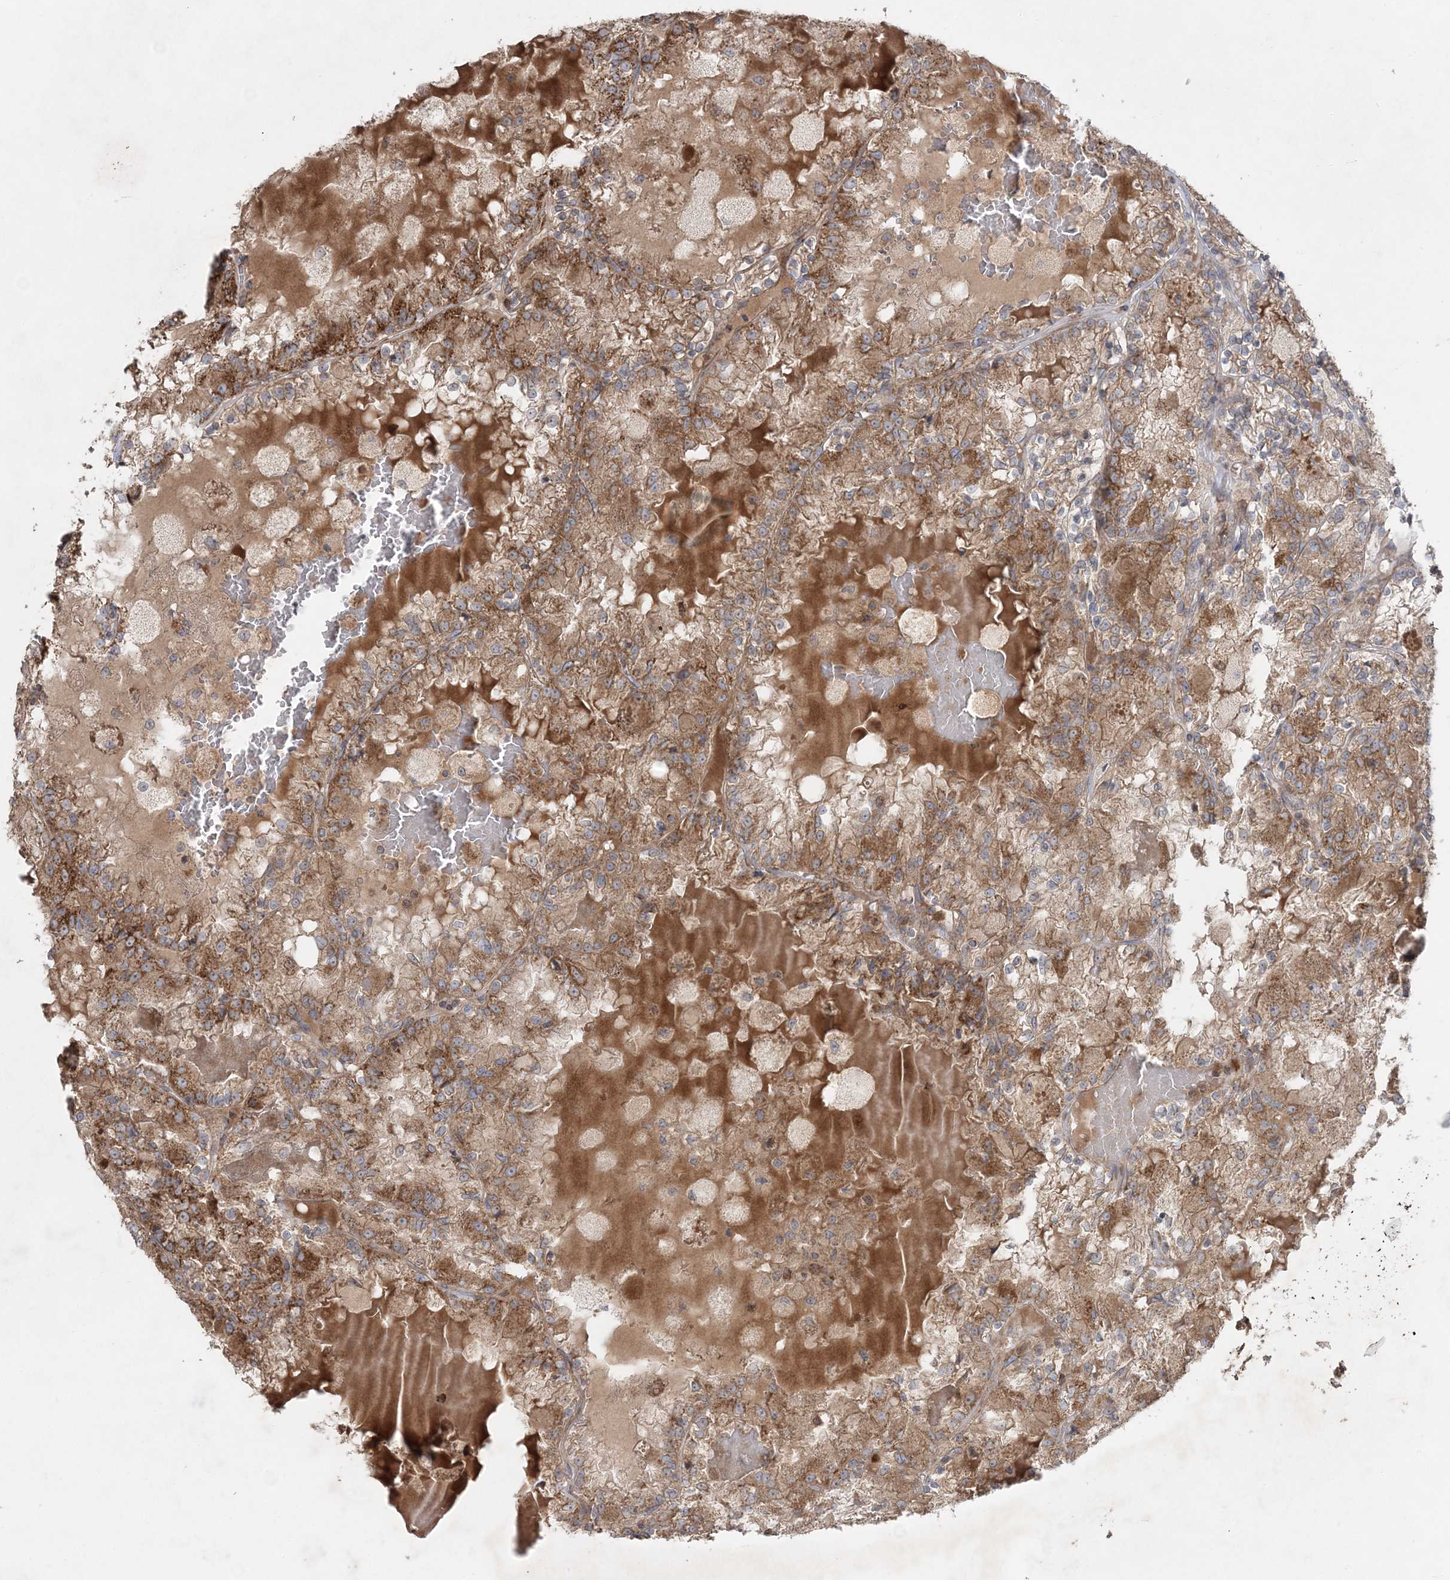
{"staining": {"intensity": "moderate", "quantity": ">75%", "location": "cytoplasmic/membranous"}, "tissue": "renal cancer", "cell_type": "Tumor cells", "image_type": "cancer", "snomed": [{"axis": "morphology", "description": "Adenocarcinoma, NOS"}, {"axis": "topography", "description": "Kidney"}], "caption": "IHC staining of renal cancer (adenocarcinoma), which reveals medium levels of moderate cytoplasmic/membranous staining in about >75% of tumor cells indicating moderate cytoplasmic/membranous protein expression. The staining was performed using DAB (3,3'-diaminobenzidine) (brown) for protein detection and nuclei were counterstained in hematoxylin (blue).", "gene": "LRPPRC", "patient": {"sex": "female", "age": 56}}